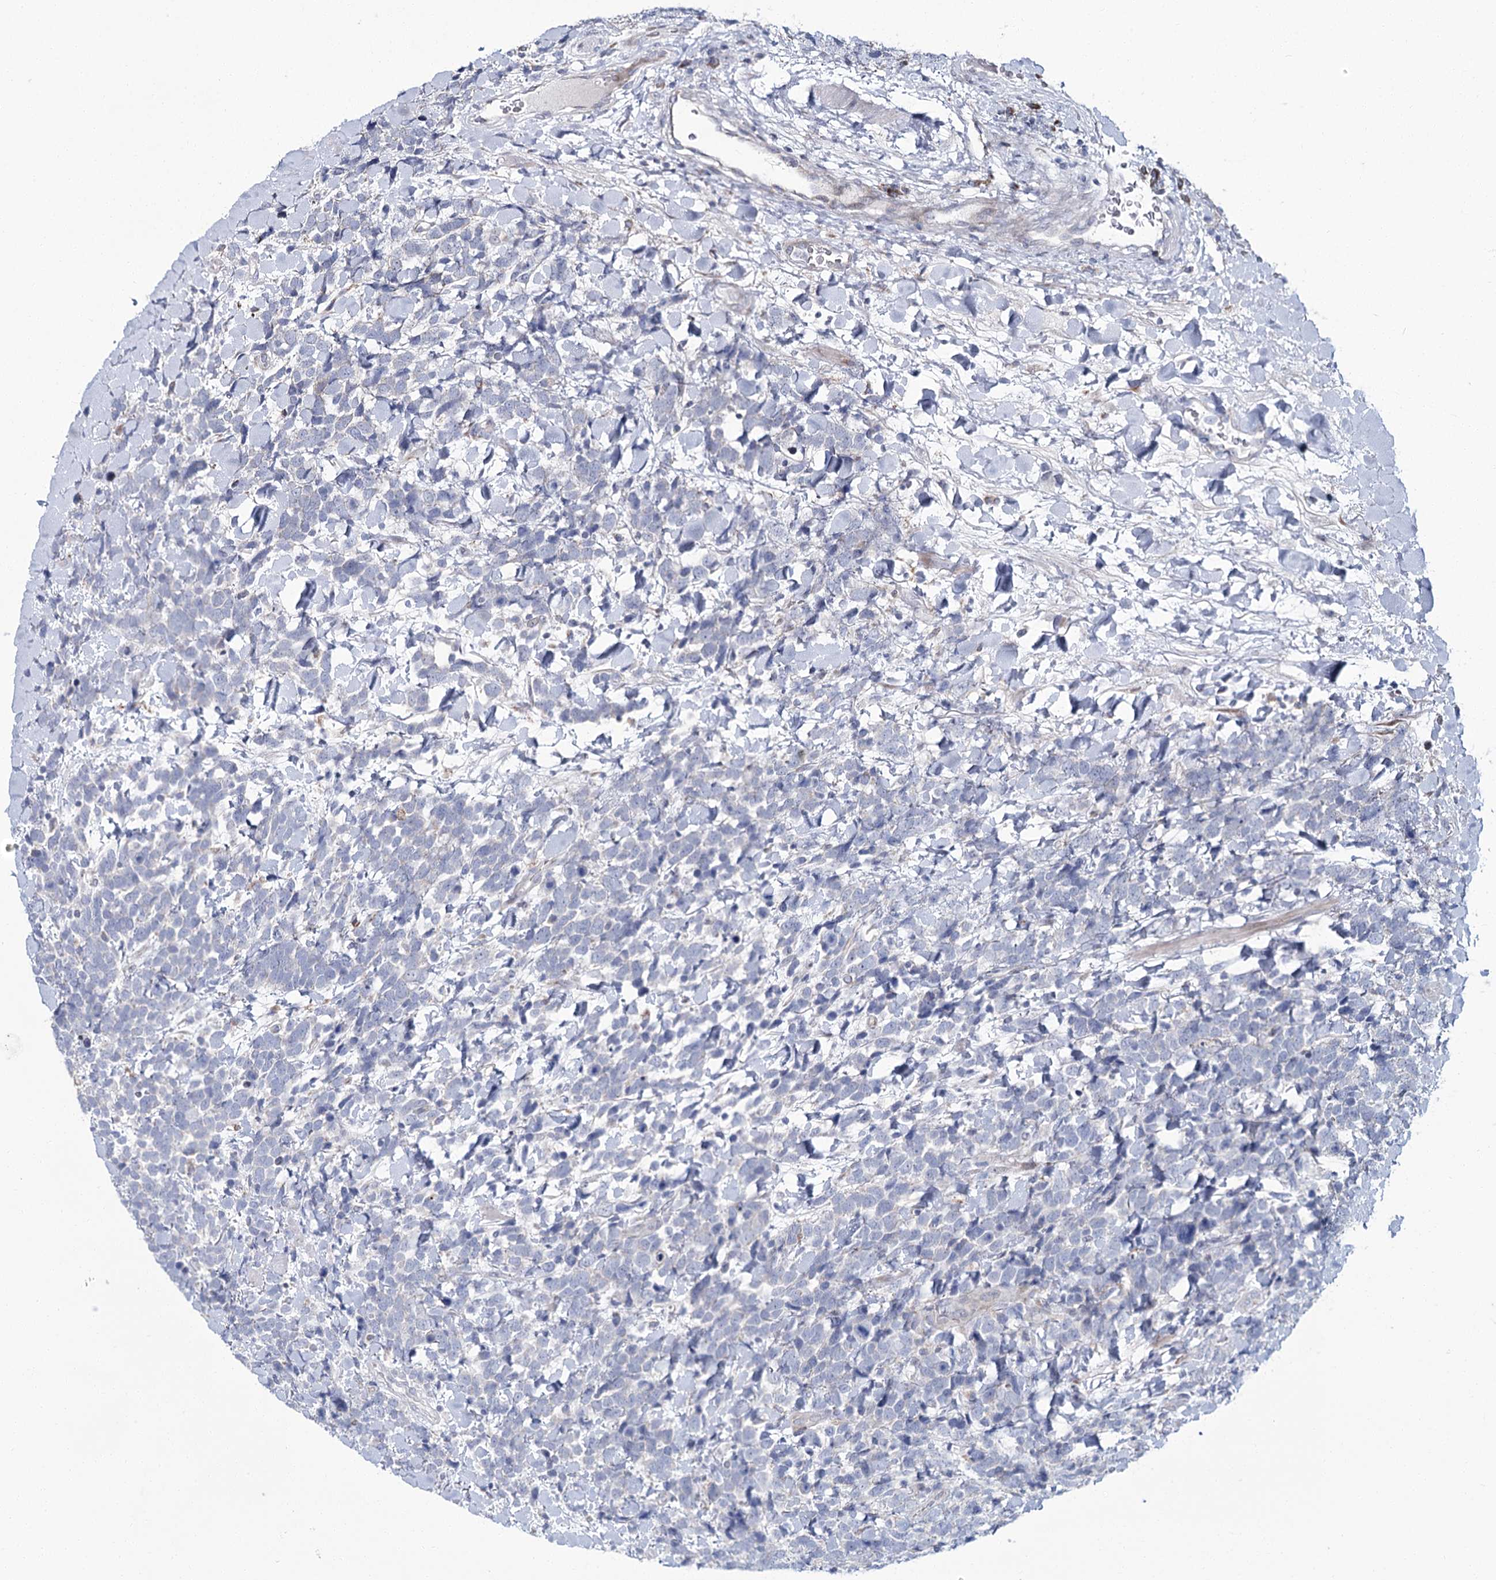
{"staining": {"intensity": "negative", "quantity": "none", "location": "none"}, "tissue": "urothelial cancer", "cell_type": "Tumor cells", "image_type": "cancer", "snomed": [{"axis": "morphology", "description": "Urothelial carcinoma, High grade"}, {"axis": "topography", "description": "Urinary bladder"}], "caption": "The immunohistochemistry (IHC) photomicrograph has no significant expression in tumor cells of urothelial carcinoma (high-grade) tissue.", "gene": "CPLANE1", "patient": {"sex": "female", "age": 82}}